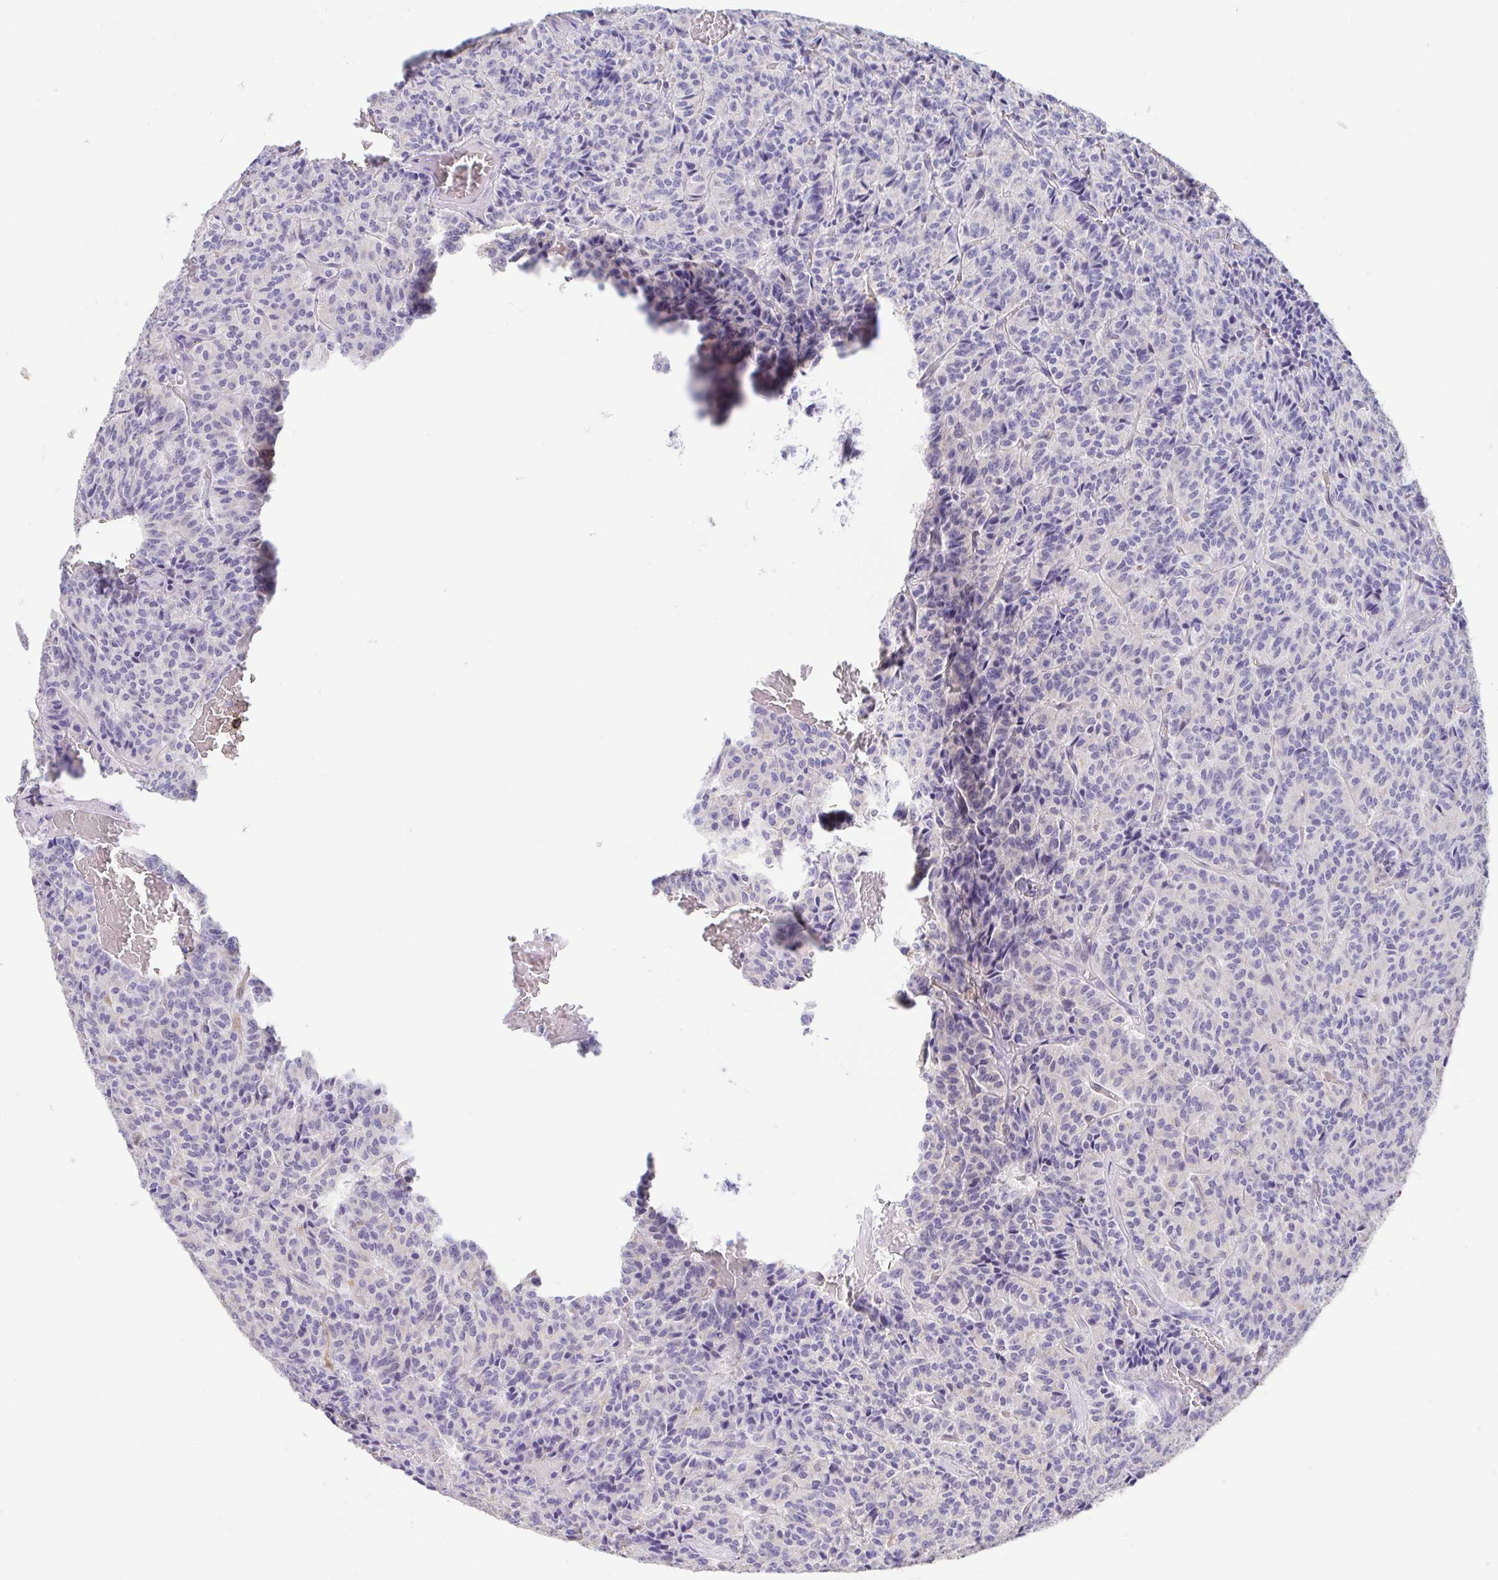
{"staining": {"intensity": "negative", "quantity": "none", "location": "none"}, "tissue": "carcinoid", "cell_type": "Tumor cells", "image_type": "cancer", "snomed": [{"axis": "morphology", "description": "Carcinoid, malignant, NOS"}, {"axis": "topography", "description": "Lung"}], "caption": "An image of carcinoid stained for a protein shows no brown staining in tumor cells. (Brightfield microscopy of DAB immunohistochemistry (IHC) at high magnification).", "gene": "FABP3", "patient": {"sex": "male", "age": 70}}